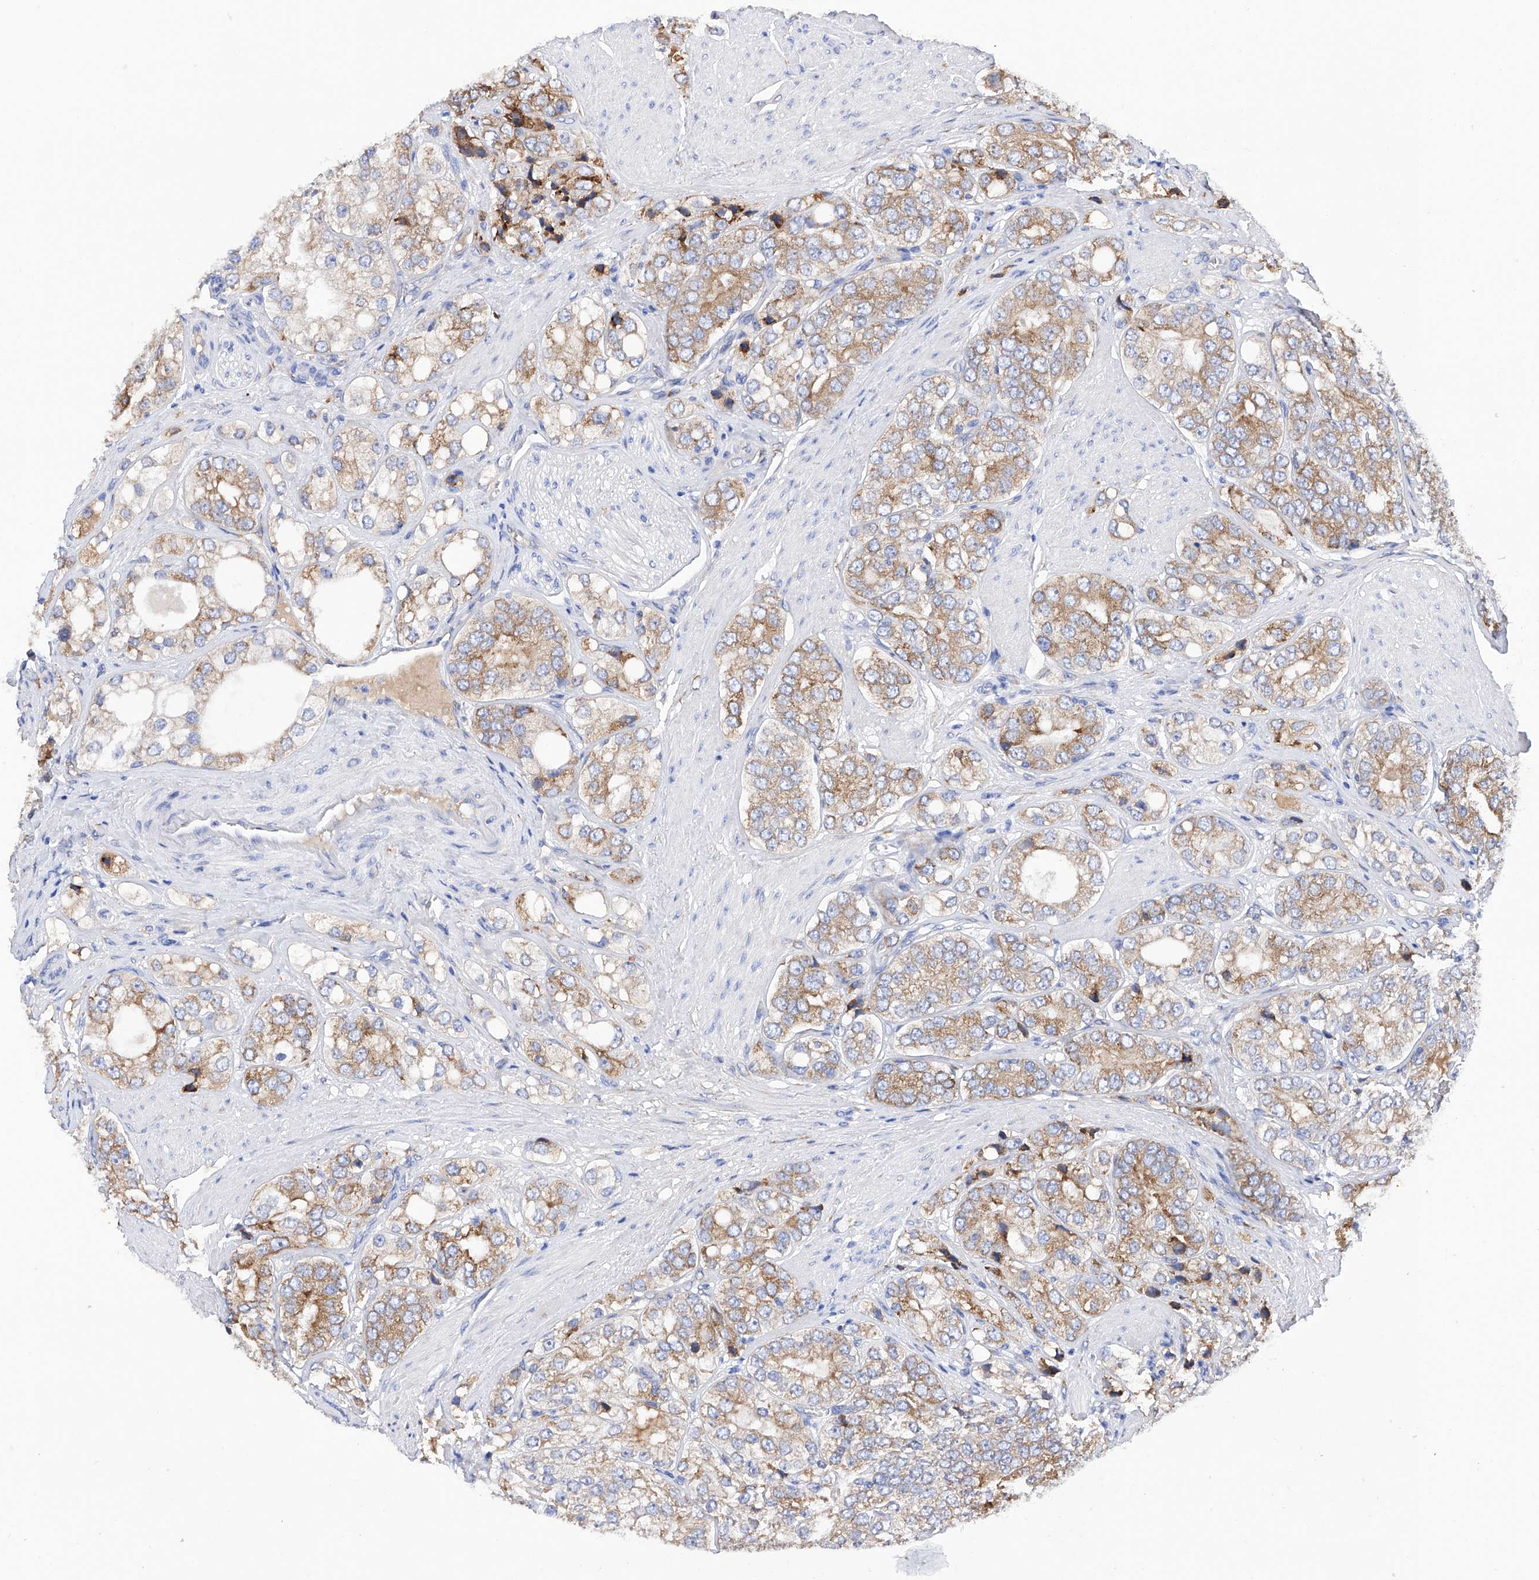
{"staining": {"intensity": "moderate", "quantity": "25%-75%", "location": "cytoplasmic/membranous"}, "tissue": "prostate cancer", "cell_type": "Tumor cells", "image_type": "cancer", "snomed": [{"axis": "morphology", "description": "Adenocarcinoma, High grade"}, {"axis": "topography", "description": "Prostate"}], "caption": "DAB (3,3'-diaminobenzidine) immunohistochemical staining of prostate cancer demonstrates moderate cytoplasmic/membranous protein expression in approximately 25%-75% of tumor cells.", "gene": "PDIA5", "patient": {"sex": "male", "age": 50}}